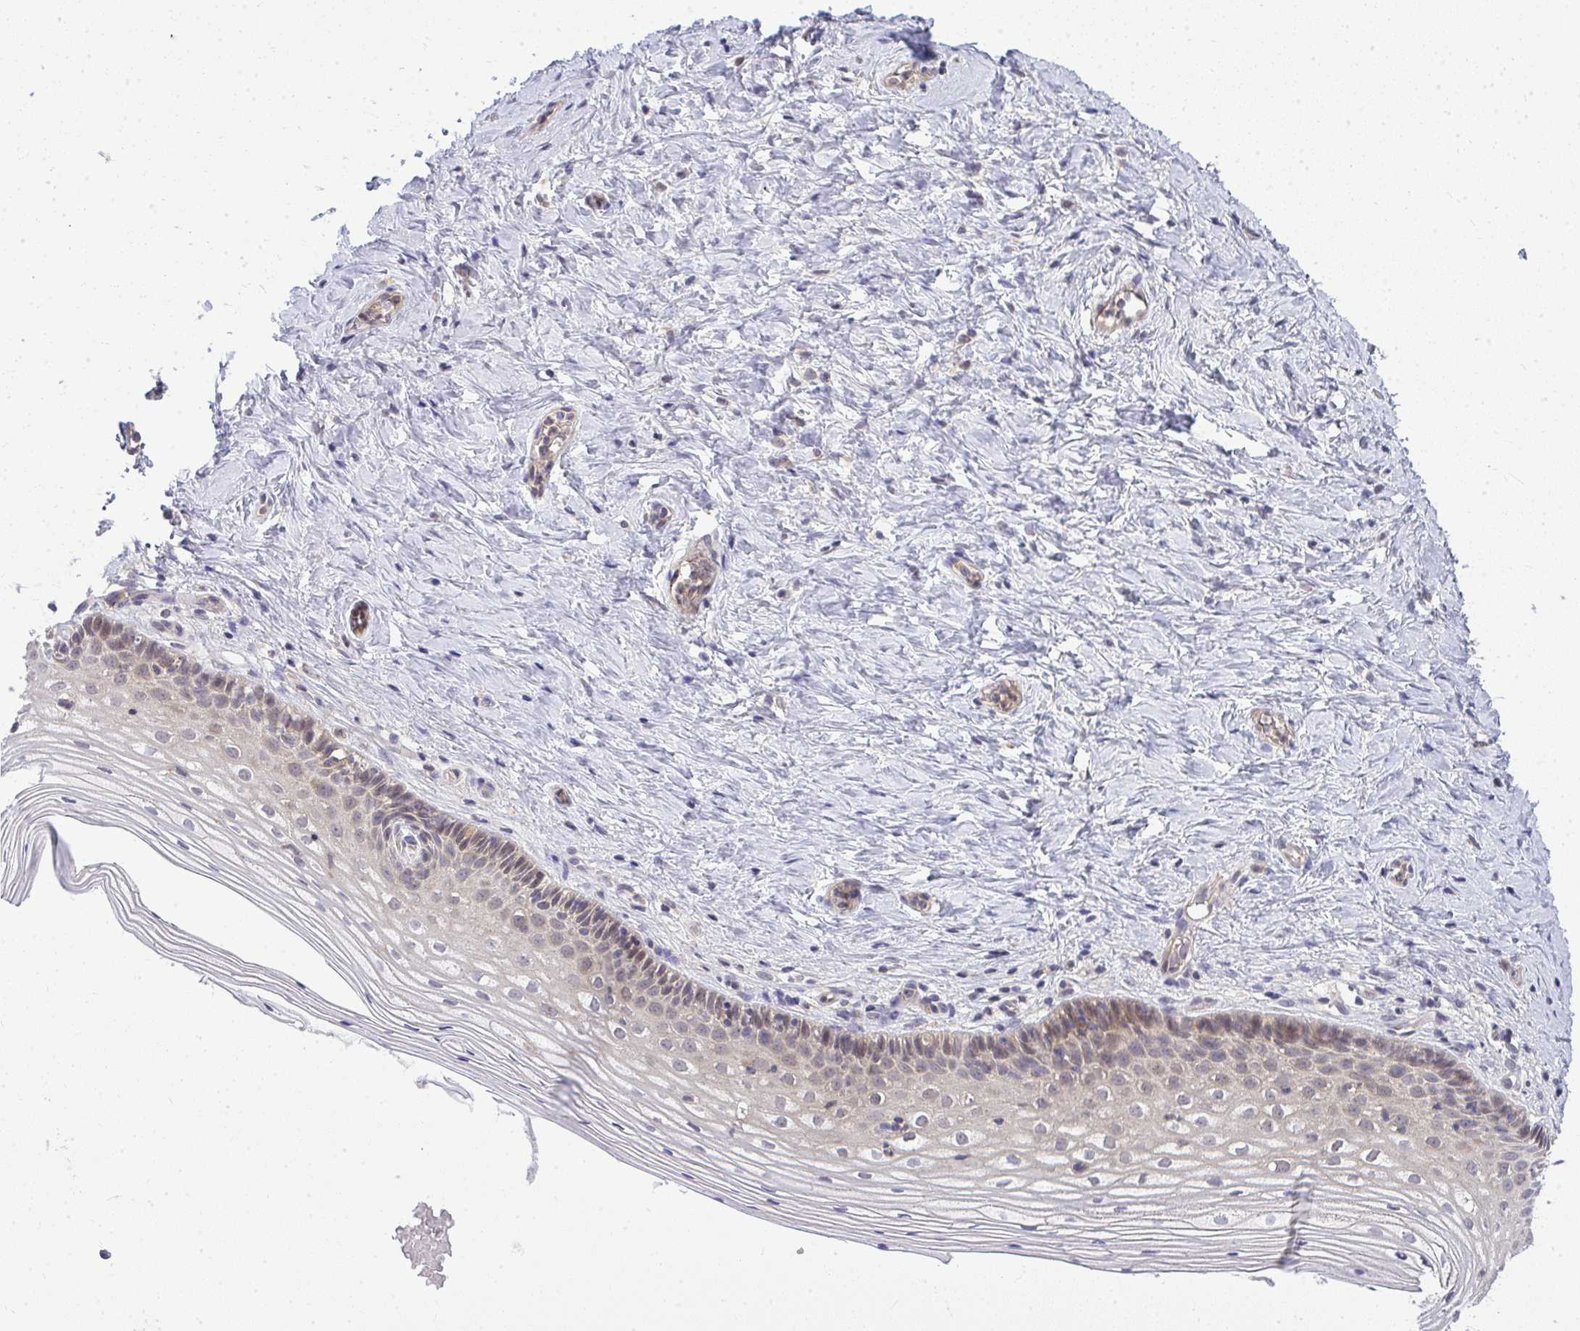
{"staining": {"intensity": "weak", "quantity": "25%-75%", "location": "cytoplasmic/membranous"}, "tissue": "vagina", "cell_type": "Squamous epithelial cells", "image_type": "normal", "snomed": [{"axis": "morphology", "description": "Normal tissue, NOS"}, {"axis": "topography", "description": "Vagina"}], "caption": "A high-resolution micrograph shows immunohistochemistry staining of normal vagina, which exhibits weak cytoplasmic/membranous staining in about 25%-75% of squamous epithelial cells. The staining was performed using DAB to visualize the protein expression in brown, while the nuclei were stained in blue with hematoxylin (Magnification: 20x).", "gene": "HDHD2", "patient": {"sex": "female", "age": 45}}